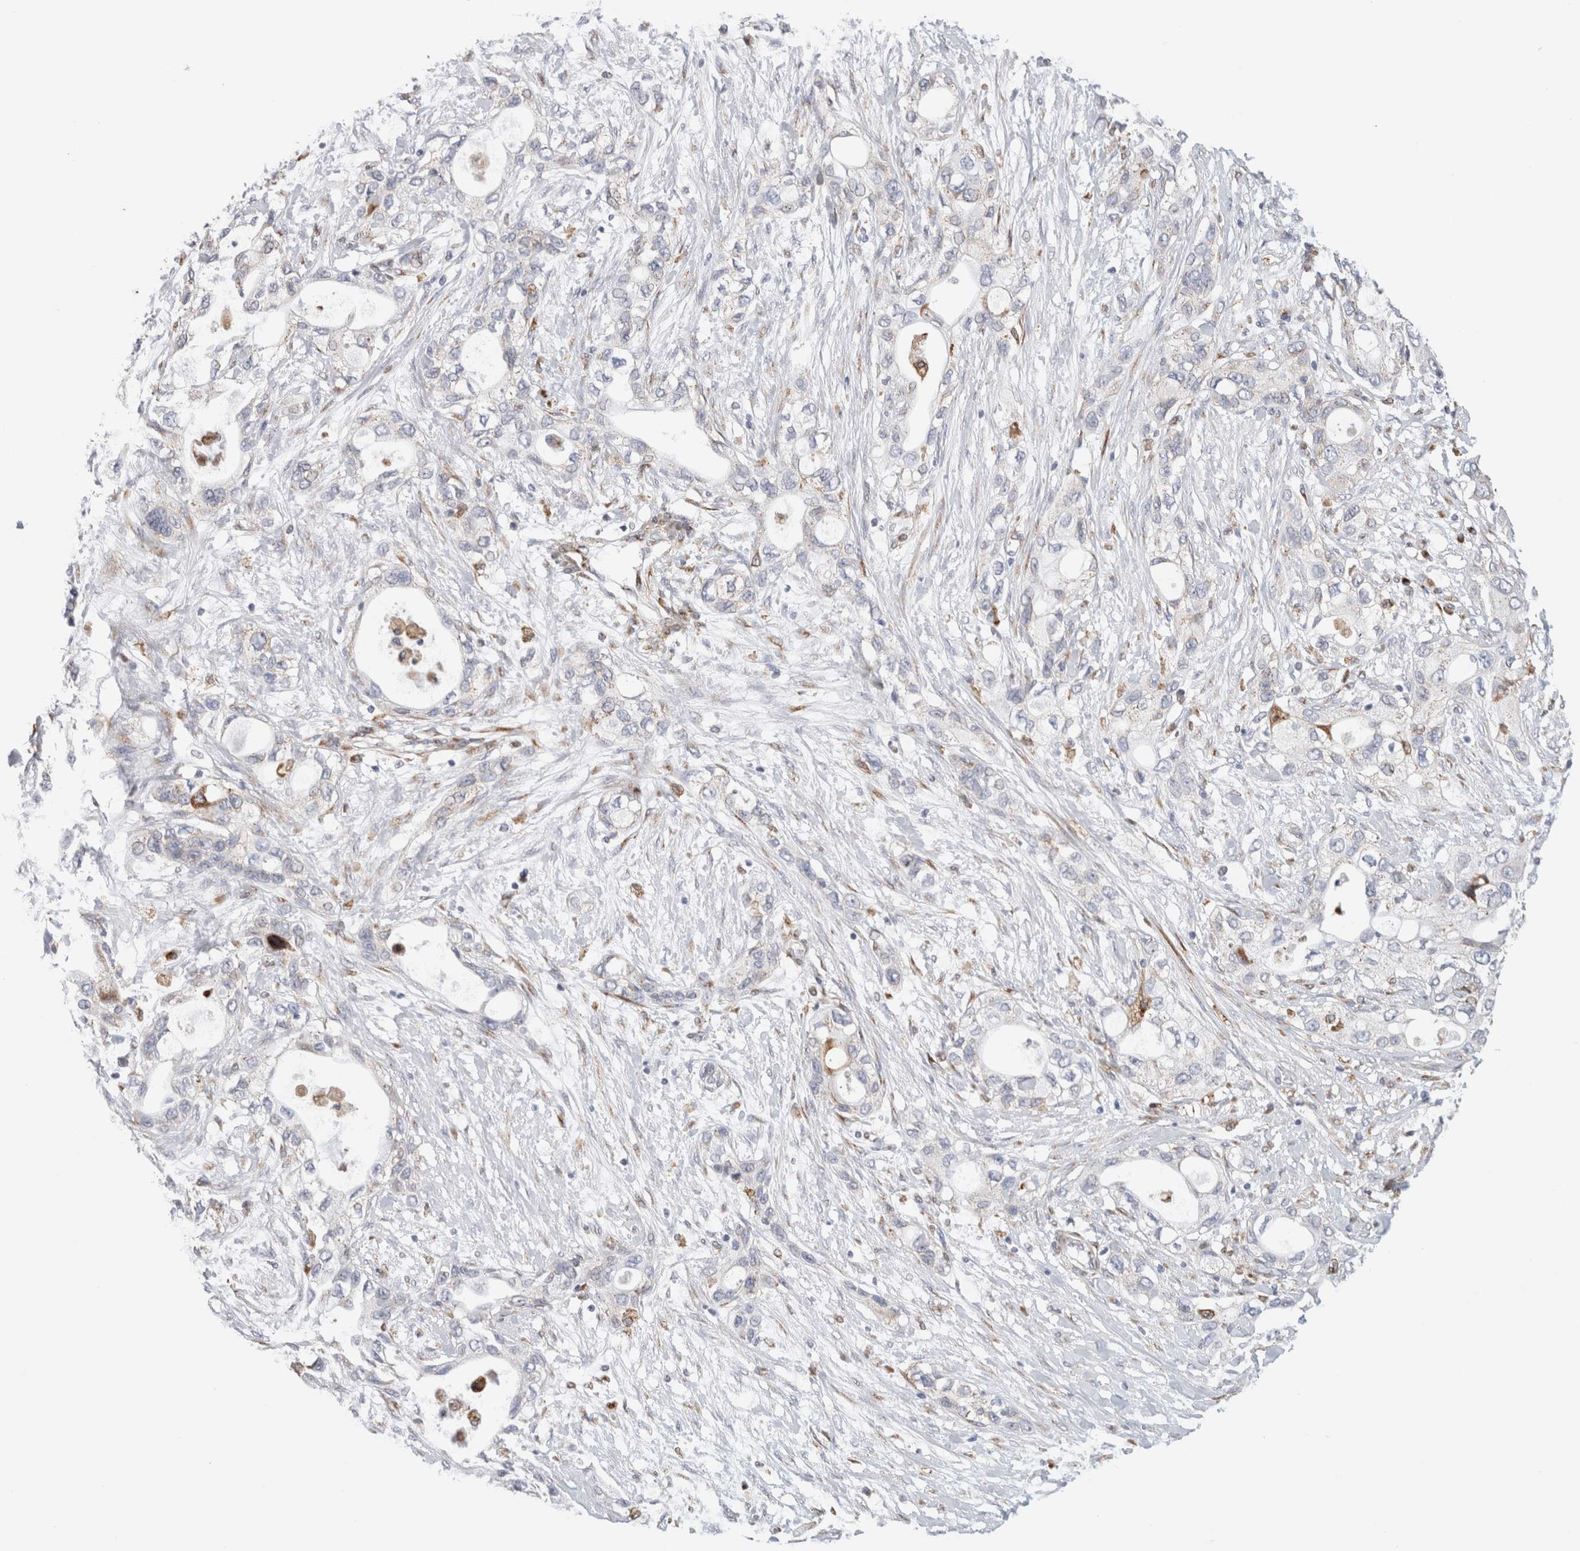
{"staining": {"intensity": "negative", "quantity": "none", "location": "none"}, "tissue": "pancreatic cancer", "cell_type": "Tumor cells", "image_type": "cancer", "snomed": [{"axis": "morphology", "description": "Adenocarcinoma, NOS"}, {"axis": "topography", "description": "Pancreas"}], "caption": "This is an immunohistochemistry (IHC) micrograph of pancreatic cancer. There is no positivity in tumor cells.", "gene": "MCFD2", "patient": {"sex": "female", "age": 70}}